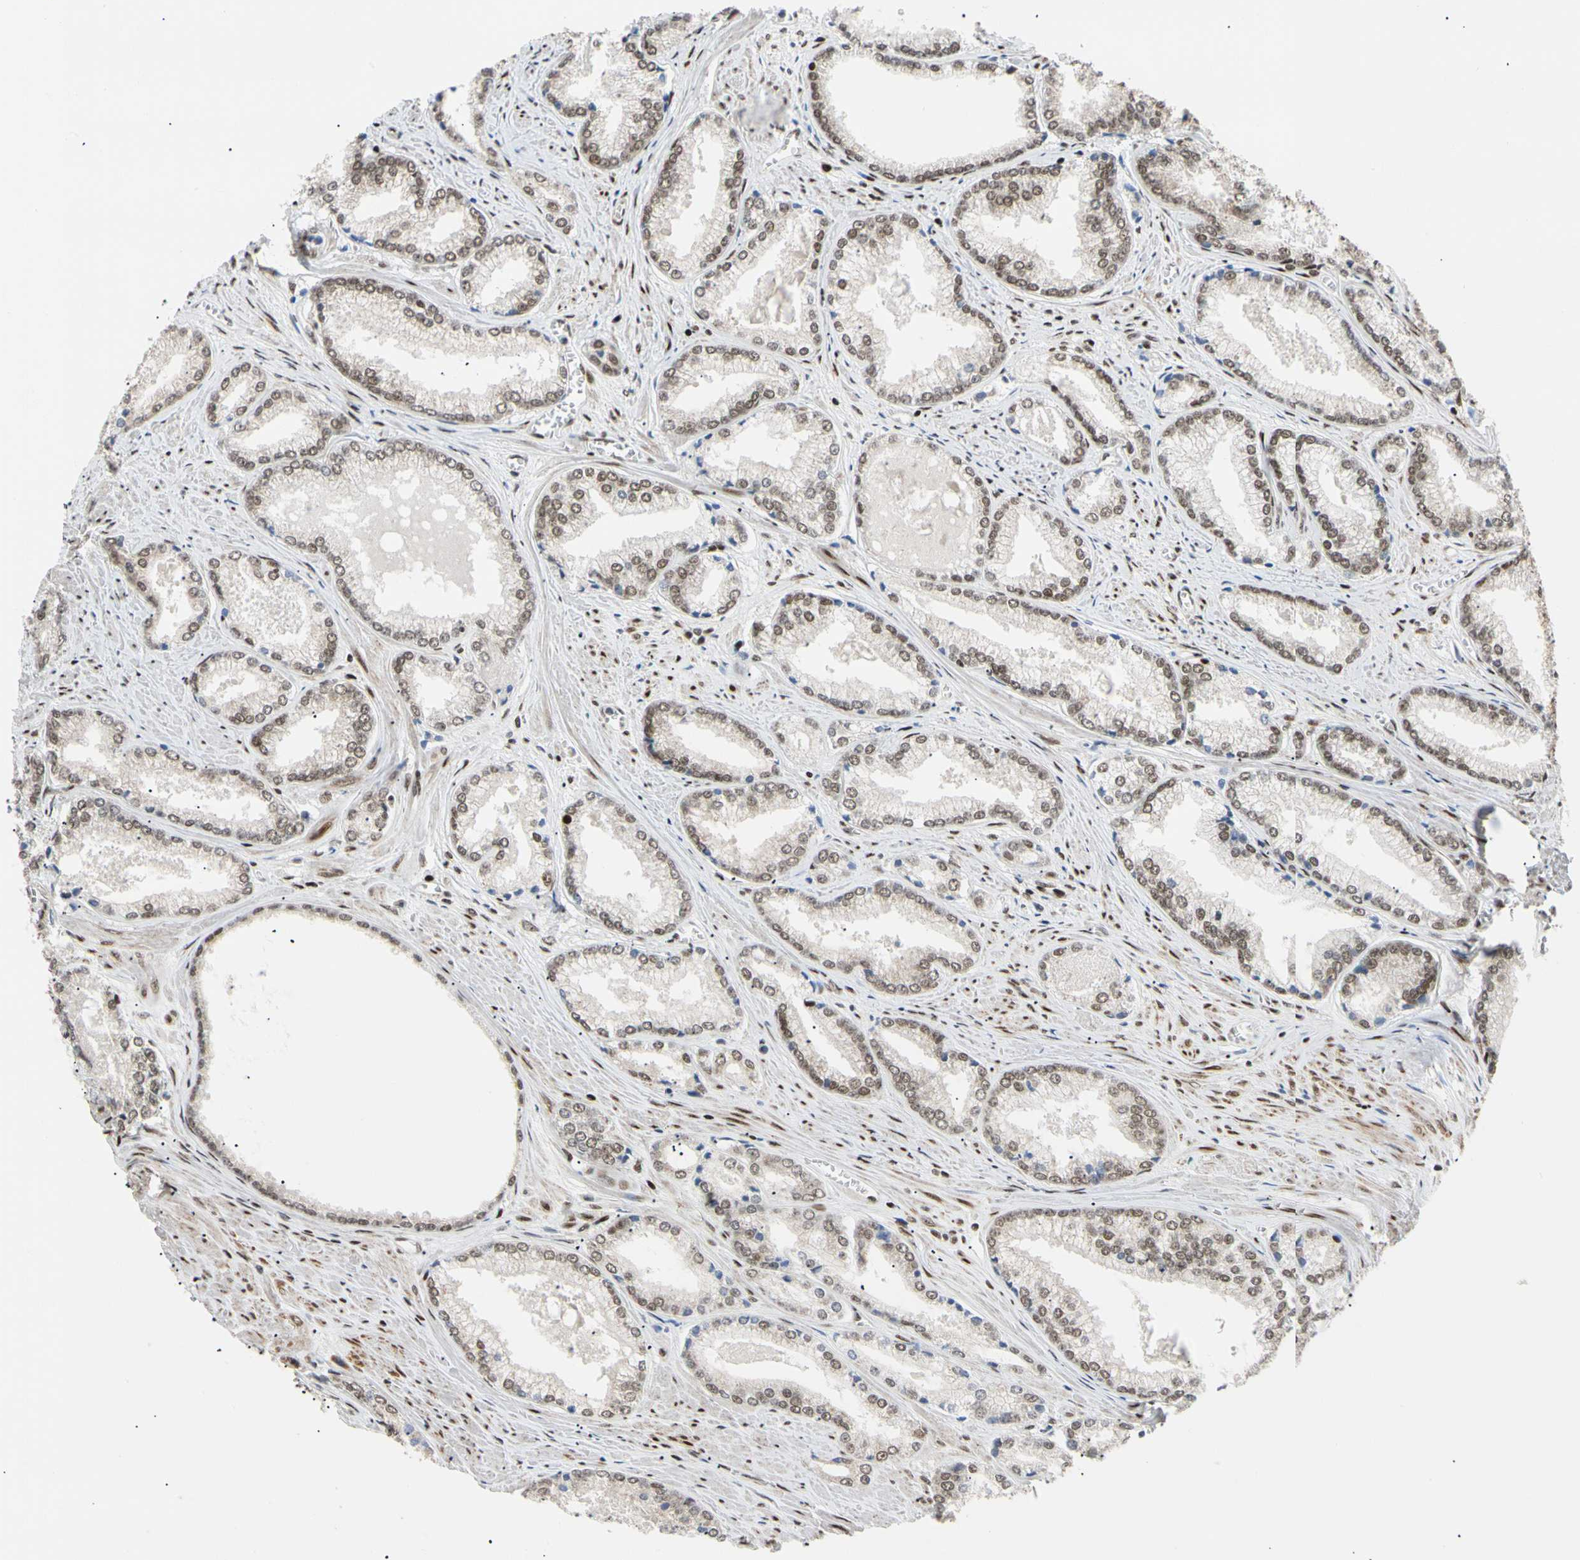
{"staining": {"intensity": "moderate", "quantity": "25%-75%", "location": "nuclear"}, "tissue": "prostate cancer", "cell_type": "Tumor cells", "image_type": "cancer", "snomed": [{"axis": "morphology", "description": "Adenocarcinoma, Low grade"}, {"axis": "topography", "description": "Prostate"}], "caption": "Immunohistochemistry (IHC) staining of adenocarcinoma (low-grade) (prostate), which exhibits medium levels of moderate nuclear positivity in about 25%-75% of tumor cells indicating moderate nuclear protein positivity. The staining was performed using DAB (3,3'-diaminobenzidine) (brown) for protein detection and nuclei were counterstained in hematoxylin (blue).", "gene": "E2F1", "patient": {"sex": "male", "age": 64}}